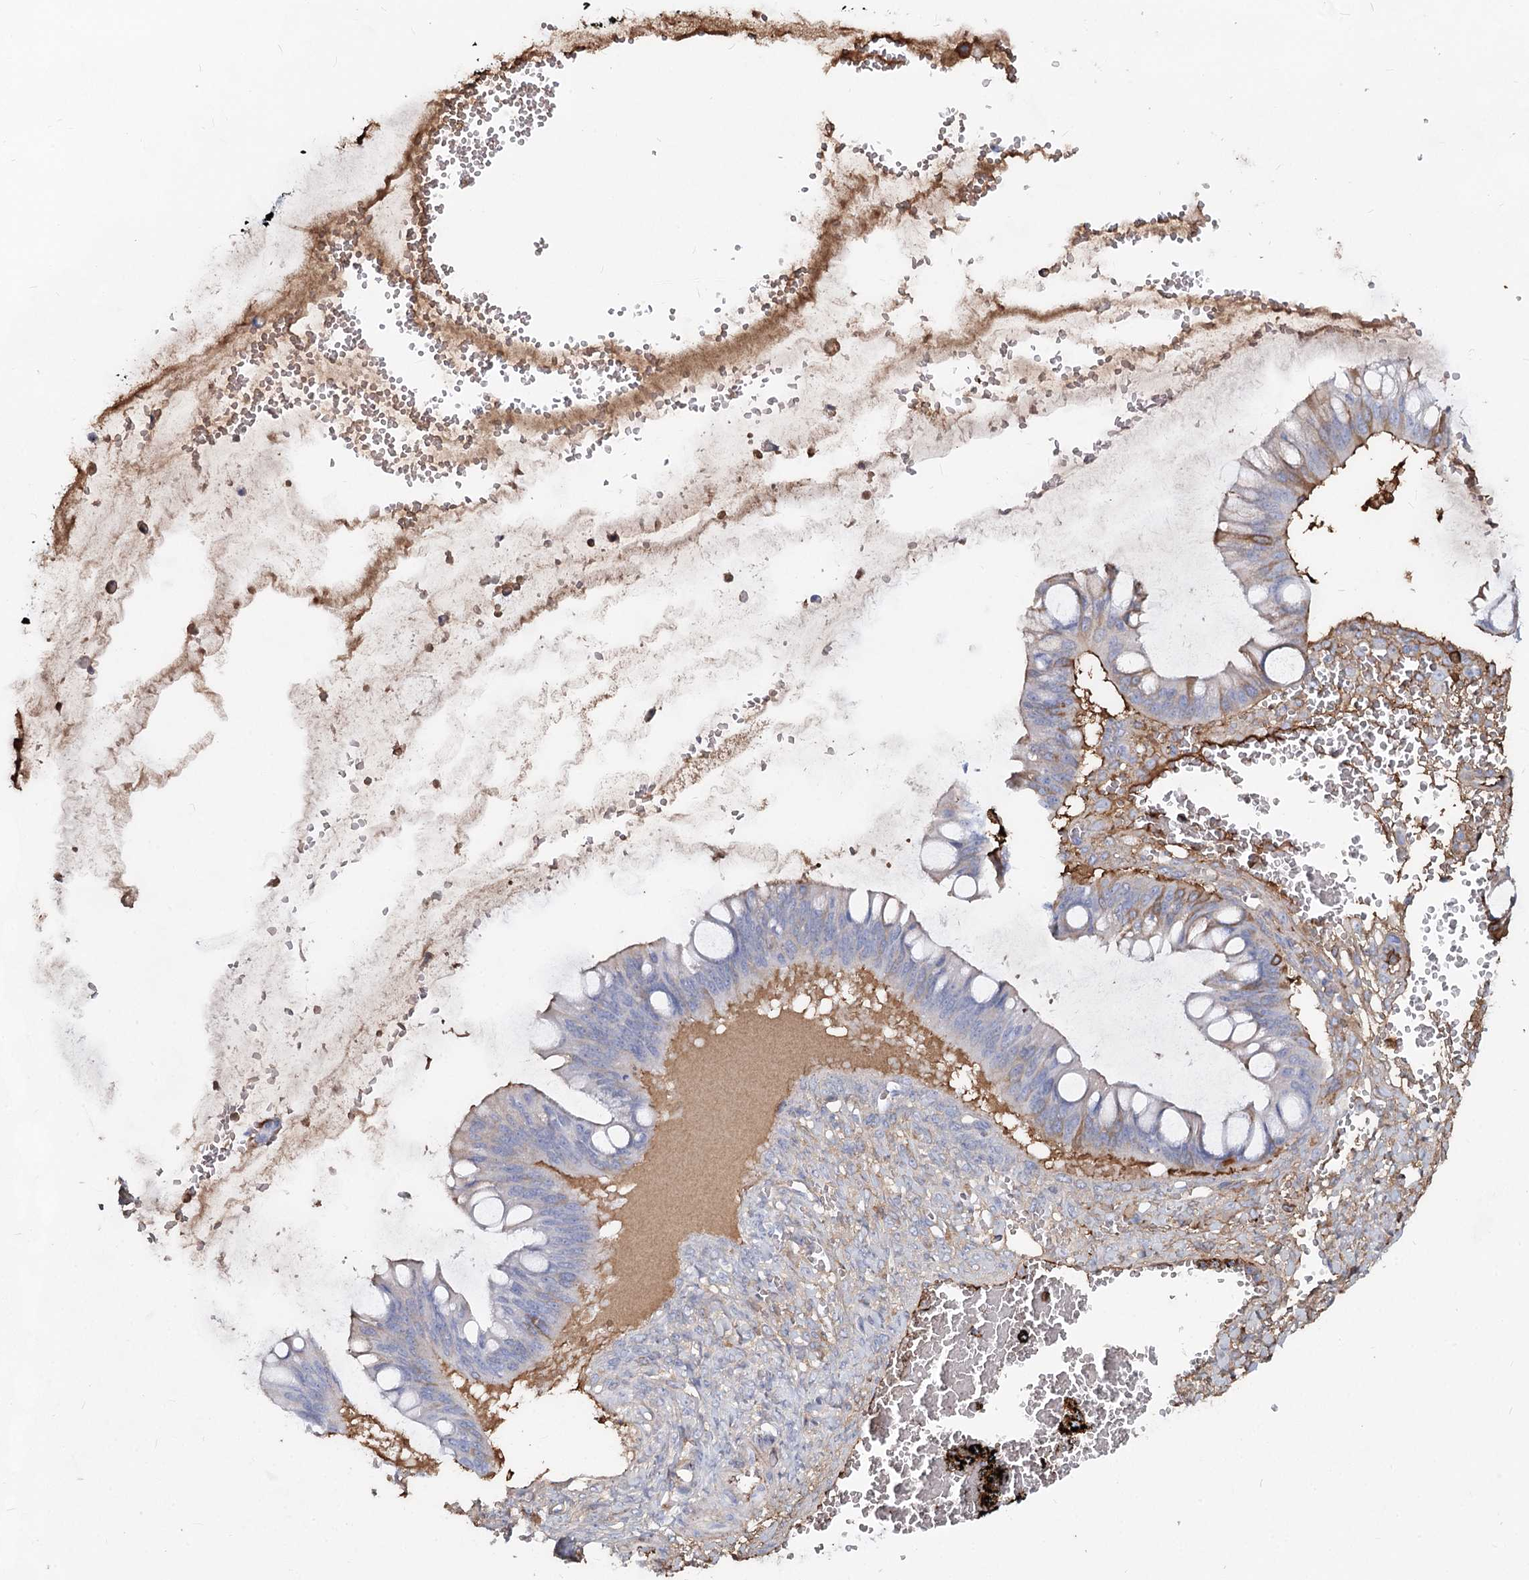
{"staining": {"intensity": "weak", "quantity": "<25%", "location": "cytoplasmic/membranous"}, "tissue": "ovarian cancer", "cell_type": "Tumor cells", "image_type": "cancer", "snomed": [{"axis": "morphology", "description": "Cystadenocarcinoma, mucinous, NOS"}, {"axis": "topography", "description": "Ovary"}], "caption": "The image demonstrates no significant staining in tumor cells of ovarian cancer (mucinous cystadenocarcinoma). The staining is performed using DAB brown chromogen with nuclei counter-stained in using hematoxylin.", "gene": "TASOR2", "patient": {"sex": "female", "age": 73}}